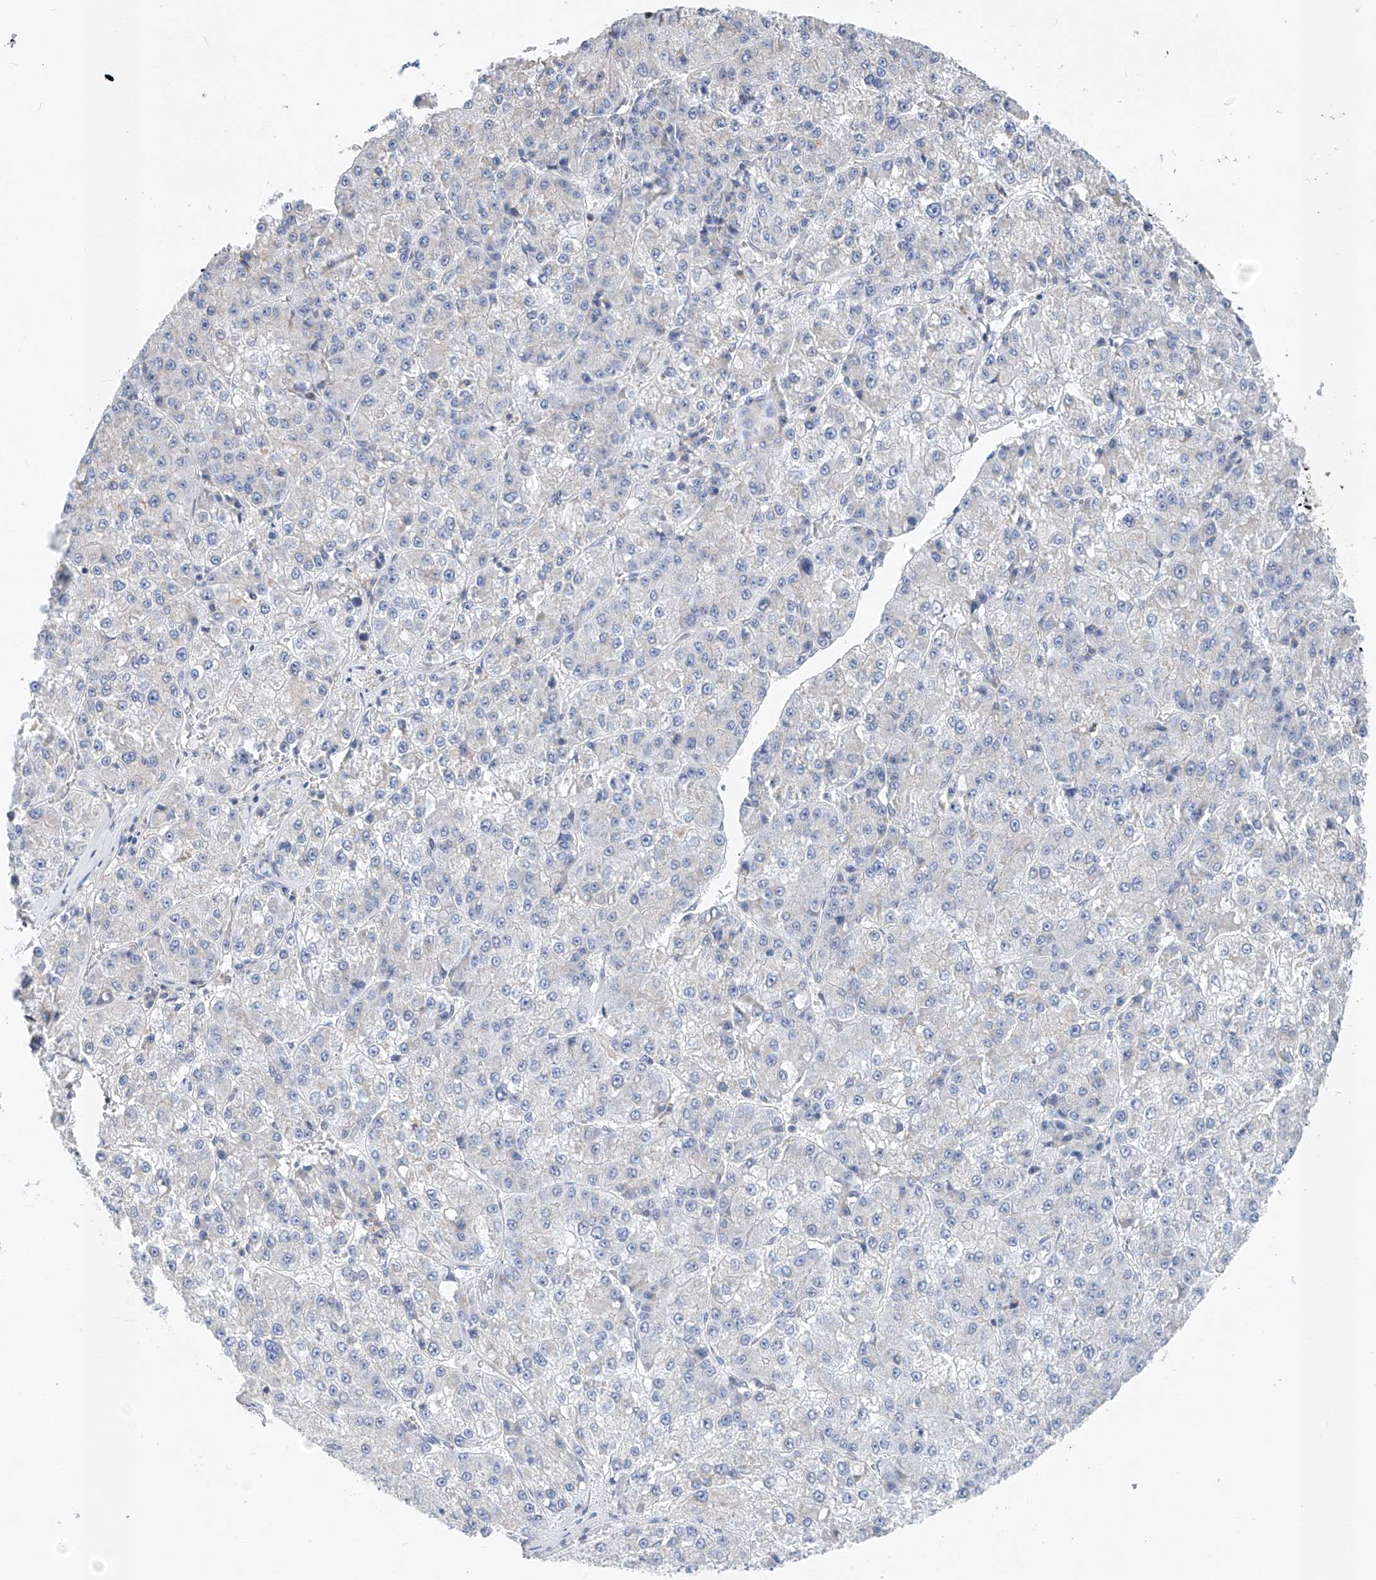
{"staining": {"intensity": "negative", "quantity": "none", "location": "none"}, "tissue": "liver cancer", "cell_type": "Tumor cells", "image_type": "cancer", "snomed": [{"axis": "morphology", "description": "Carcinoma, Hepatocellular, NOS"}, {"axis": "topography", "description": "Liver"}], "caption": "Immunohistochemical staining of human liver cancer demonstrates no significant staining in tumor cells.", "gene": "KLF15", "patient": {"sex": "female", "age": 73}}